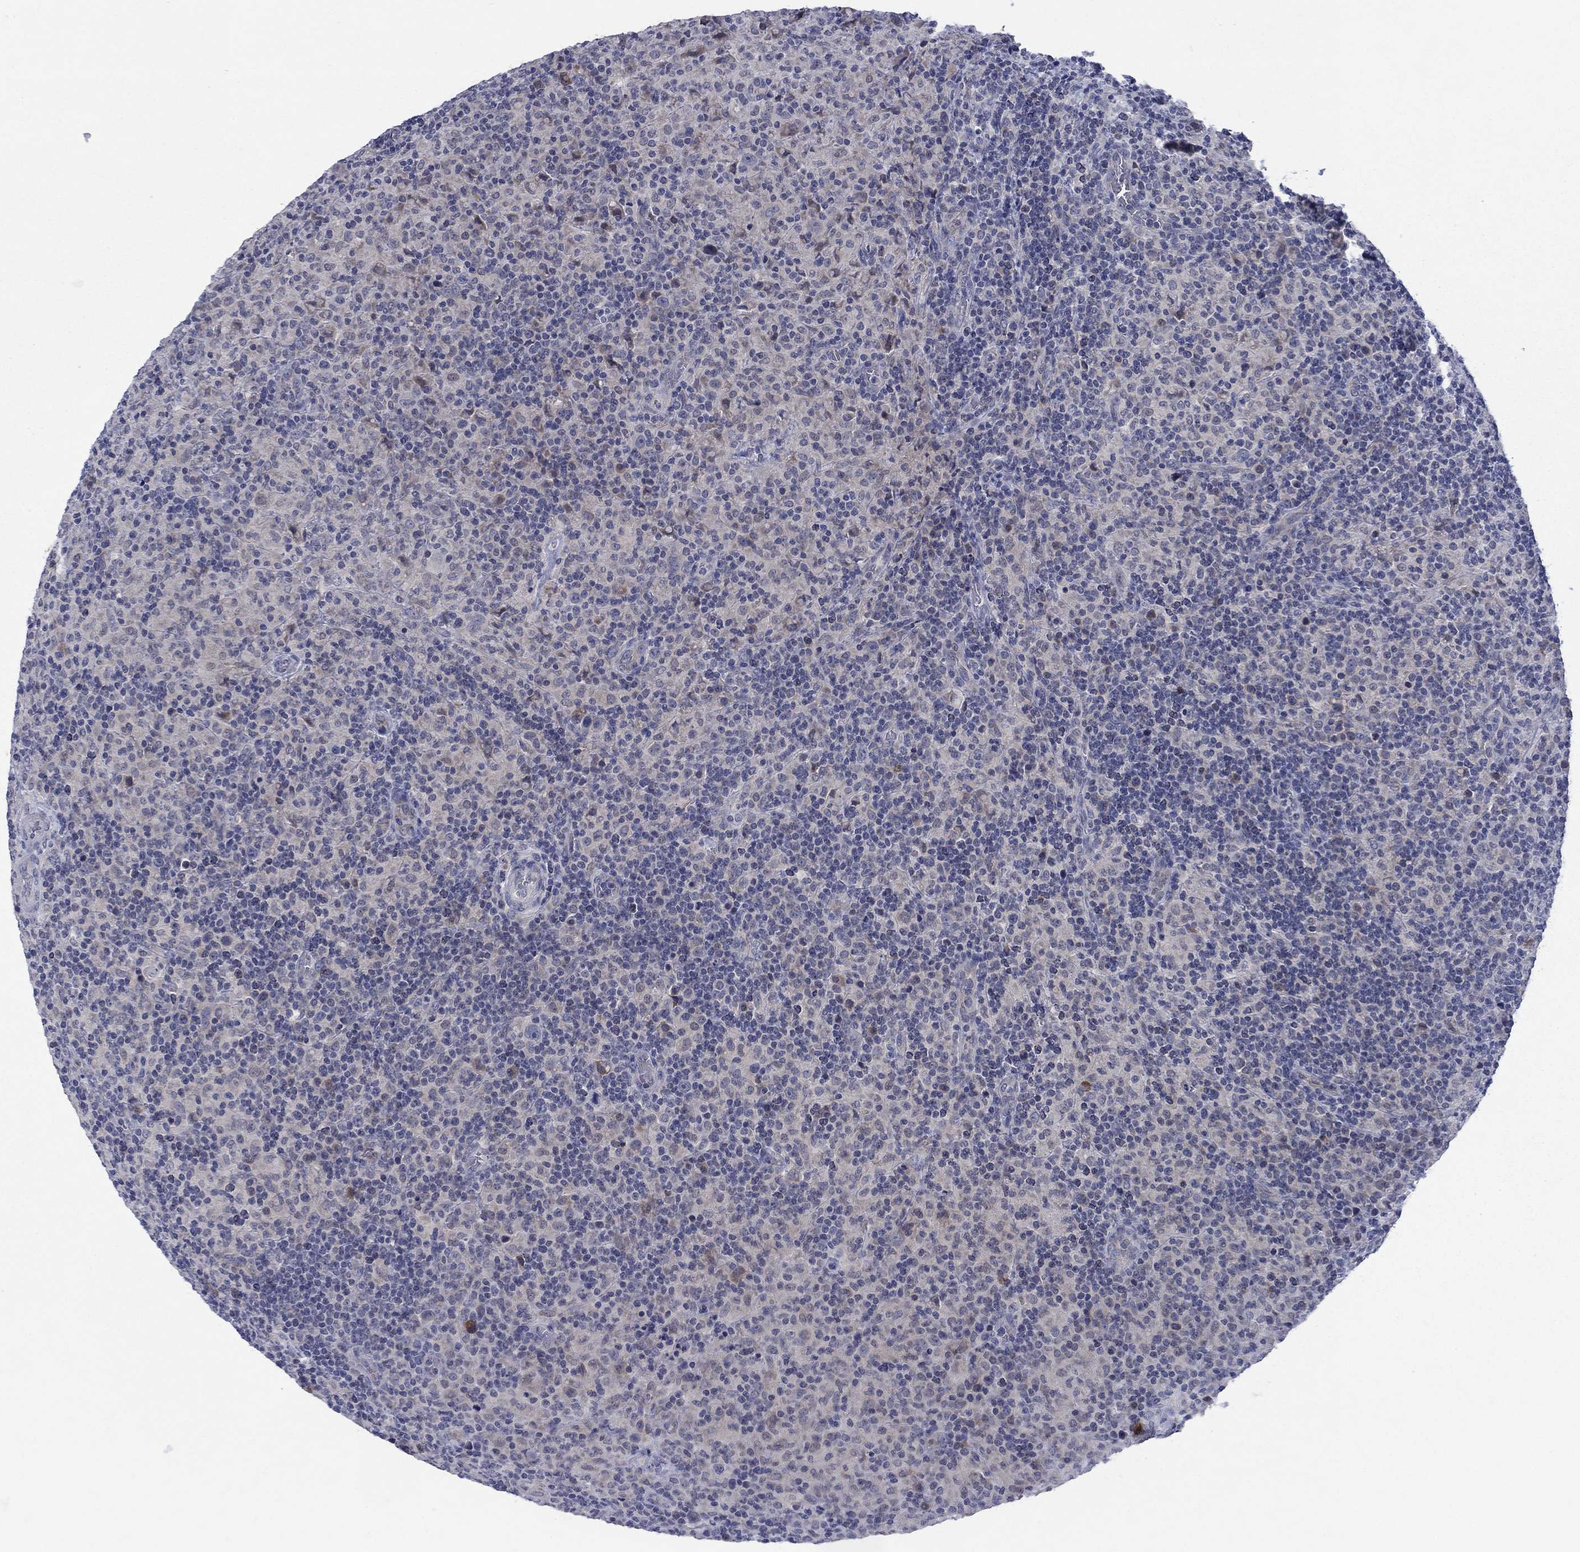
{"staining": {"intensity": "negative", "quantity": "none", "location": "none"}, "tissue": "lymphoma", "cell_type": "Tumor cells", "image_type": "cancer", "snomed": [{"axis": "morphology", "description": "Hodgkin's disease, NOS"}, {"axis": "topography", "description": "Lymph node"}], "caption": "DAB immunohistochemical staining of lymphoma demonstrates no significant staining in tumor cells.", "gene": "CACNA1A", "patient": {"sex": "male", "age": 70}}